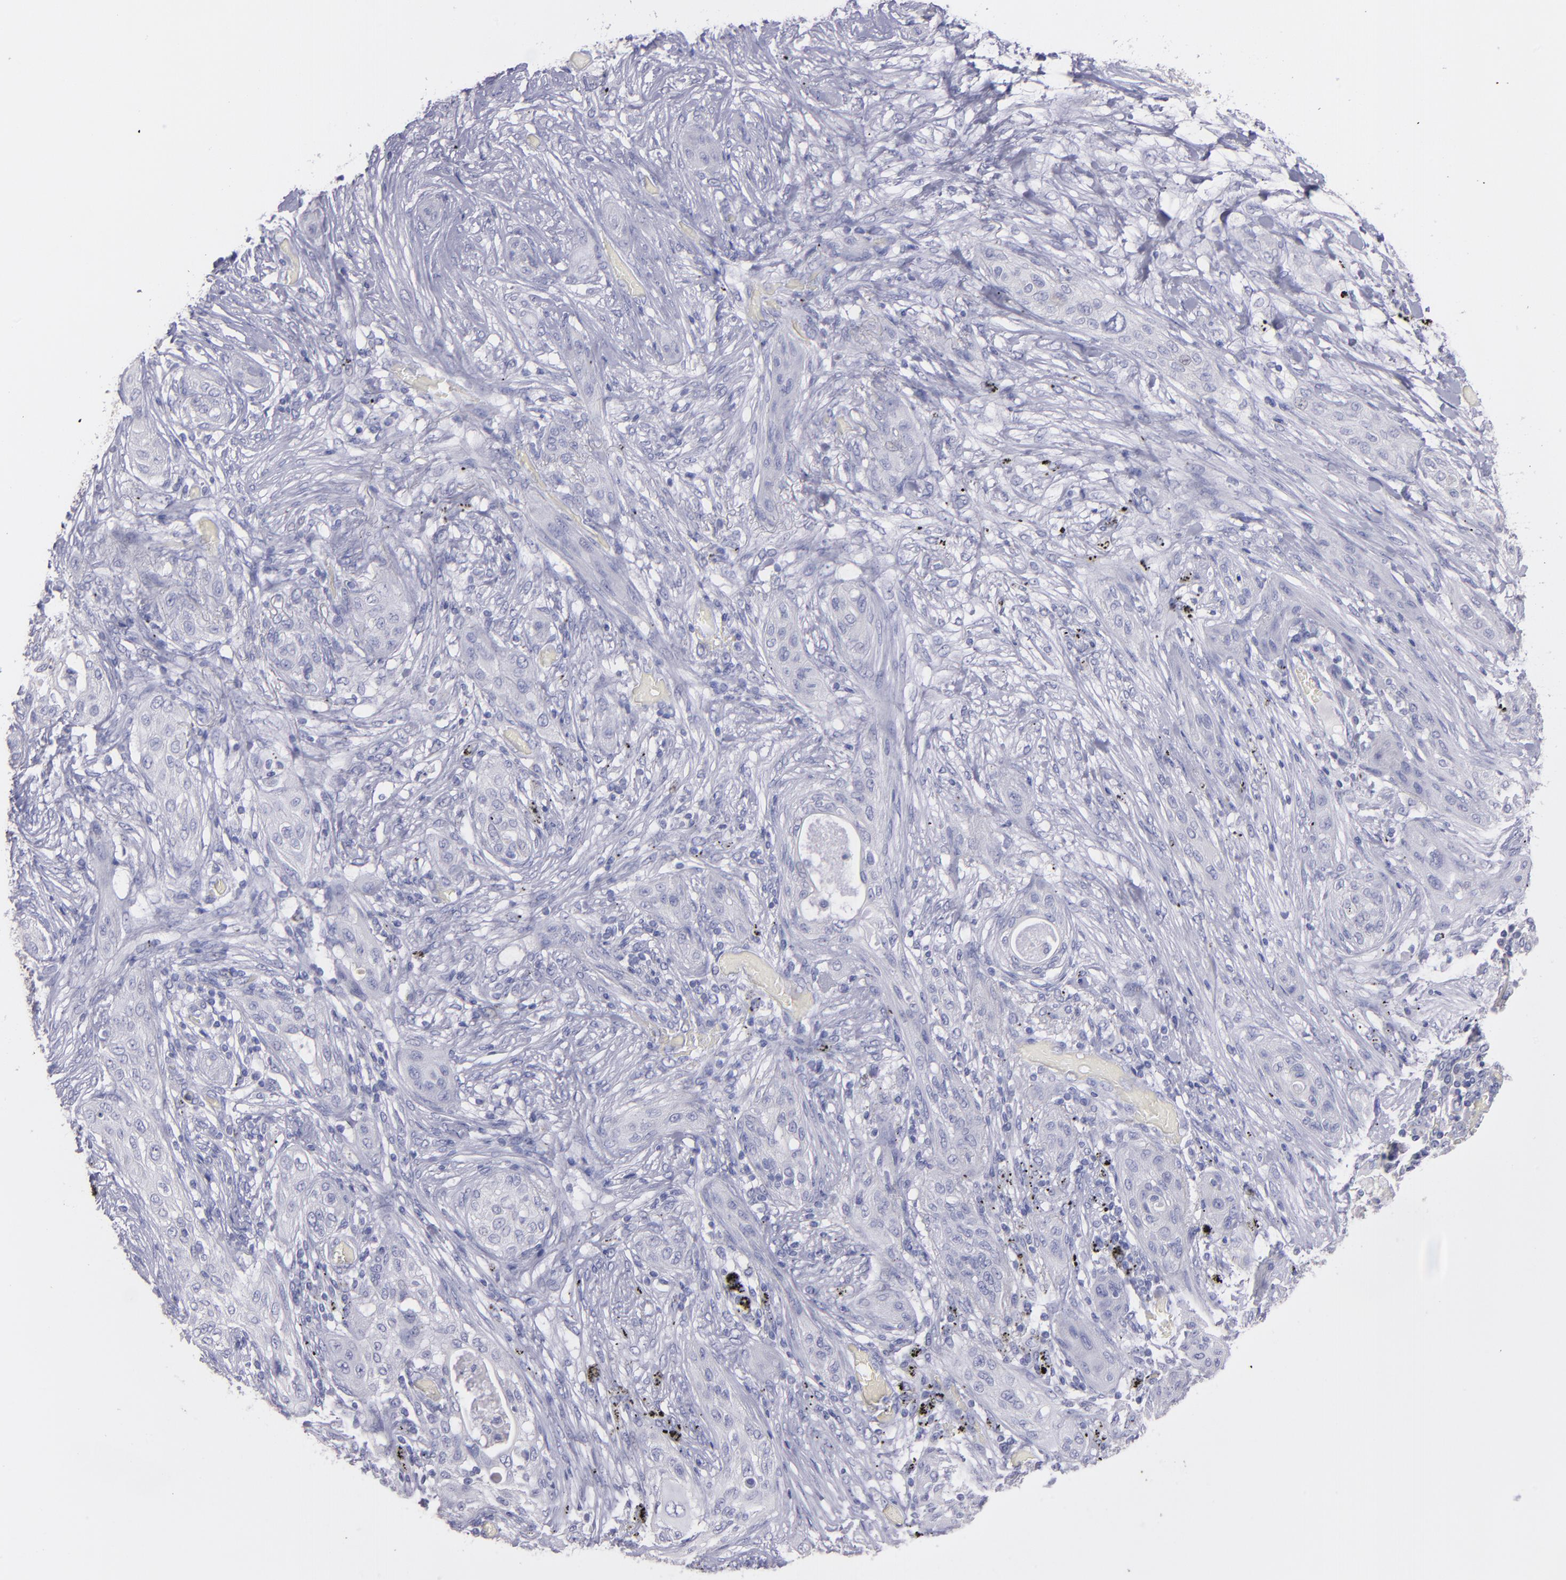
{"staining": {"intensity": "negative", "quantity": "none", "location": "none"}, "tissue": "lung cancer", "cell_type": "Tumor cells", "image_type": "cancer", "snomed": [{"axis": "morphology", "description": "Squamous cell carcinoma, NOS"}, {"axis": "topography", "description": "Lung"}], "caption": "Immunohistochemistry of human lung squamous cell carcinoma exhibits no expression in tumor cells.", "gene": "SNAP25", "patient": {"sex": "female", "age": 47}}